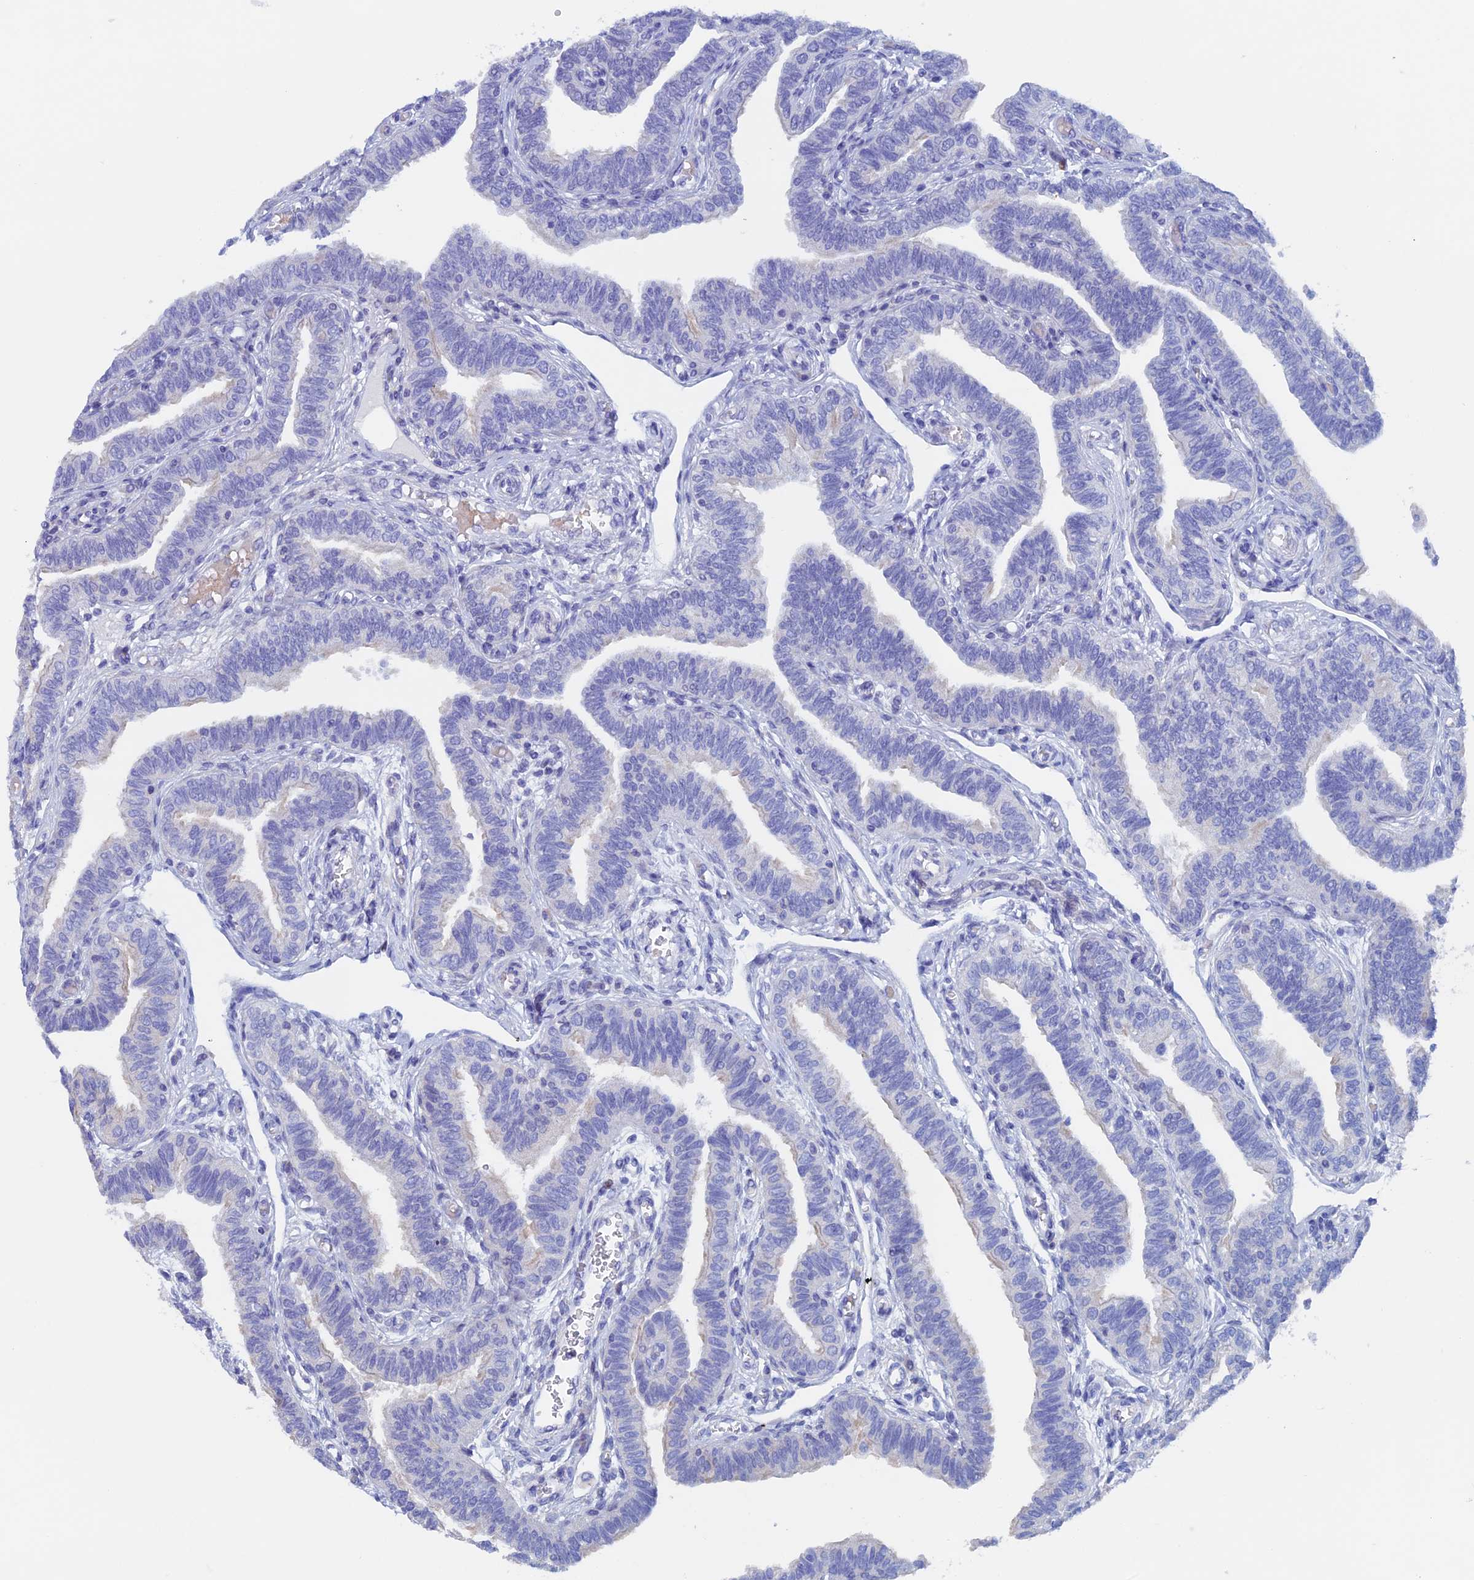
{"staining": {"intensity": "negative", "quantity": "none", "location": "none"}, "tissue": "fallopian tube", "cell_type": "Glandular cells", "image_type": "normal", "snomed": [{"axis": "morphology", "description": "Normal tissue, NOS"}, {"axis": "topography", "description": "Fallopian tube"}], "caption": "IHC micrograph of benign human fallopian tube stained for a protein (brown), which demonstrates no positivity in glandular cells. (DAB (3,3'-diaminobenzidine) IHC visualized using brightfield microscopy, high magnification).", "gene": "PSMC3IP", "patient": {"sex": "female", "age": 39}}